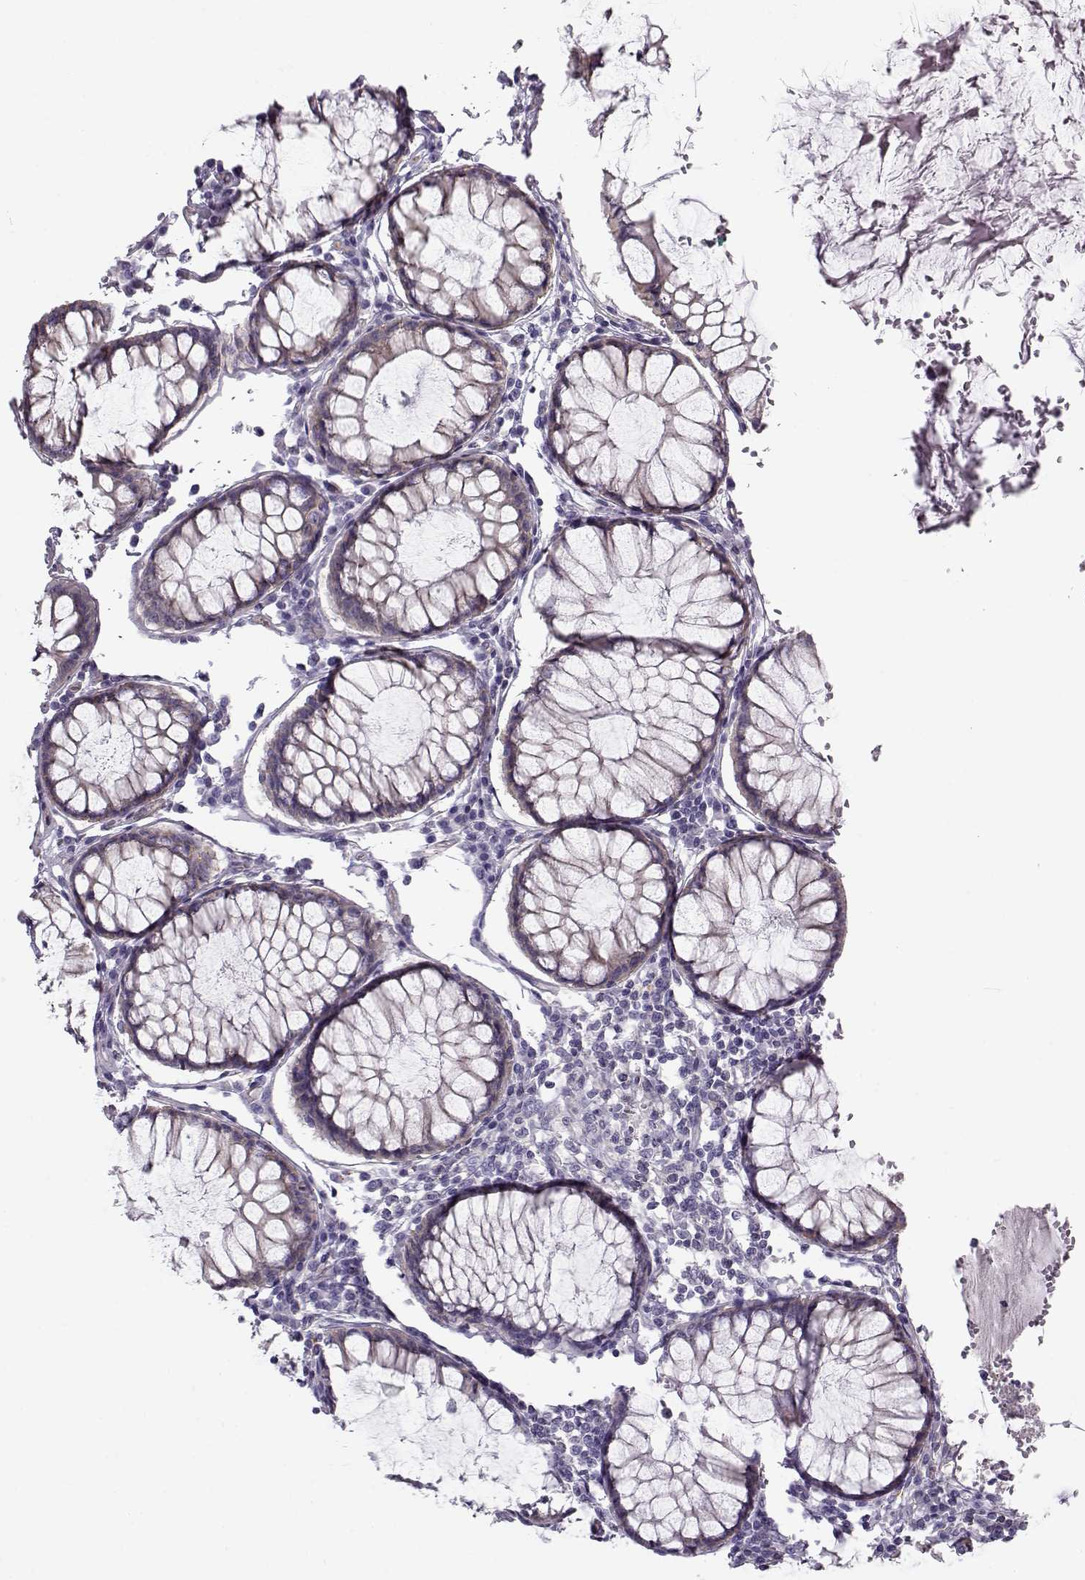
{"staining": {"intensity": "negative", "quantity": "none", "location": "none"}, "tissue": "colorectal cancer", "cell_type": "Tumor cells", "image_type": "cancer", "snomed": [{"axis": "morphology", "description": "Adenocarcinoma, NOS"}, {"axis": "topography", "description": "Colon"}], "caption": "High power microscopy photomicrograph of an immunohistochemistry photomicrograph of colorectal cancer (adenocarcinoma), revealing no significant staining in tumor cells.", "gene": "MYO1A", "patient": {"sex": "female", "age": 70}}